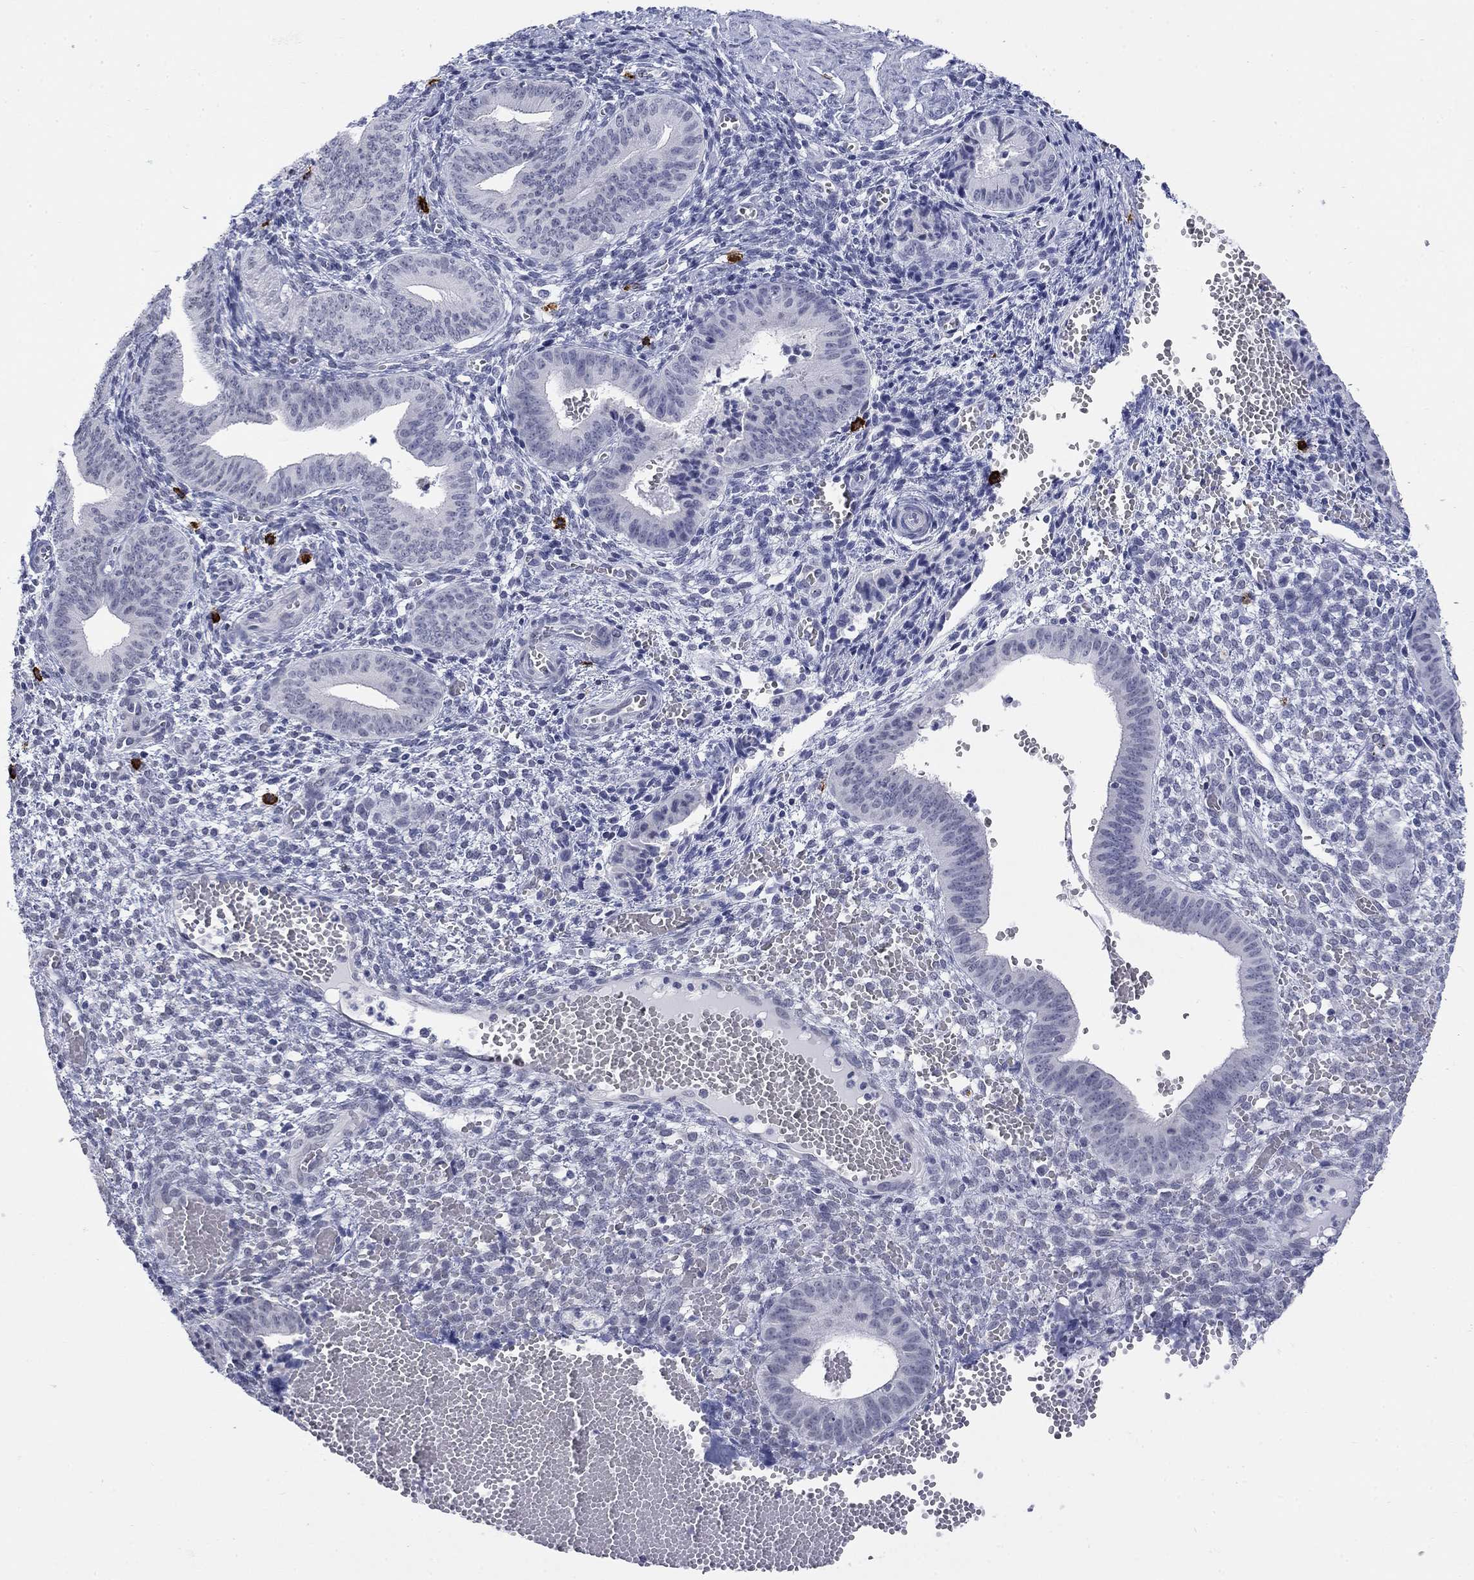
{"staining": {"intensity": "negative", "quantity": "none", "location": "none"}, "tissue": "endometrium", "cell_type": "Cells in endometrial stroma", "image_type": "normal", "snomed": [{"axis": "morphology", "description": "Normal tissue, NOS"}, {"axis": "topography", "description": "Endometrium"}], "caption": "Immunohistochemical staining of unremarkable endometrium displays no significant expression in cells in endometrial stroma. Nuclei are stained in blue.", "gene": "ECEL1", "patient": {"sex": "female", "age": 42}}